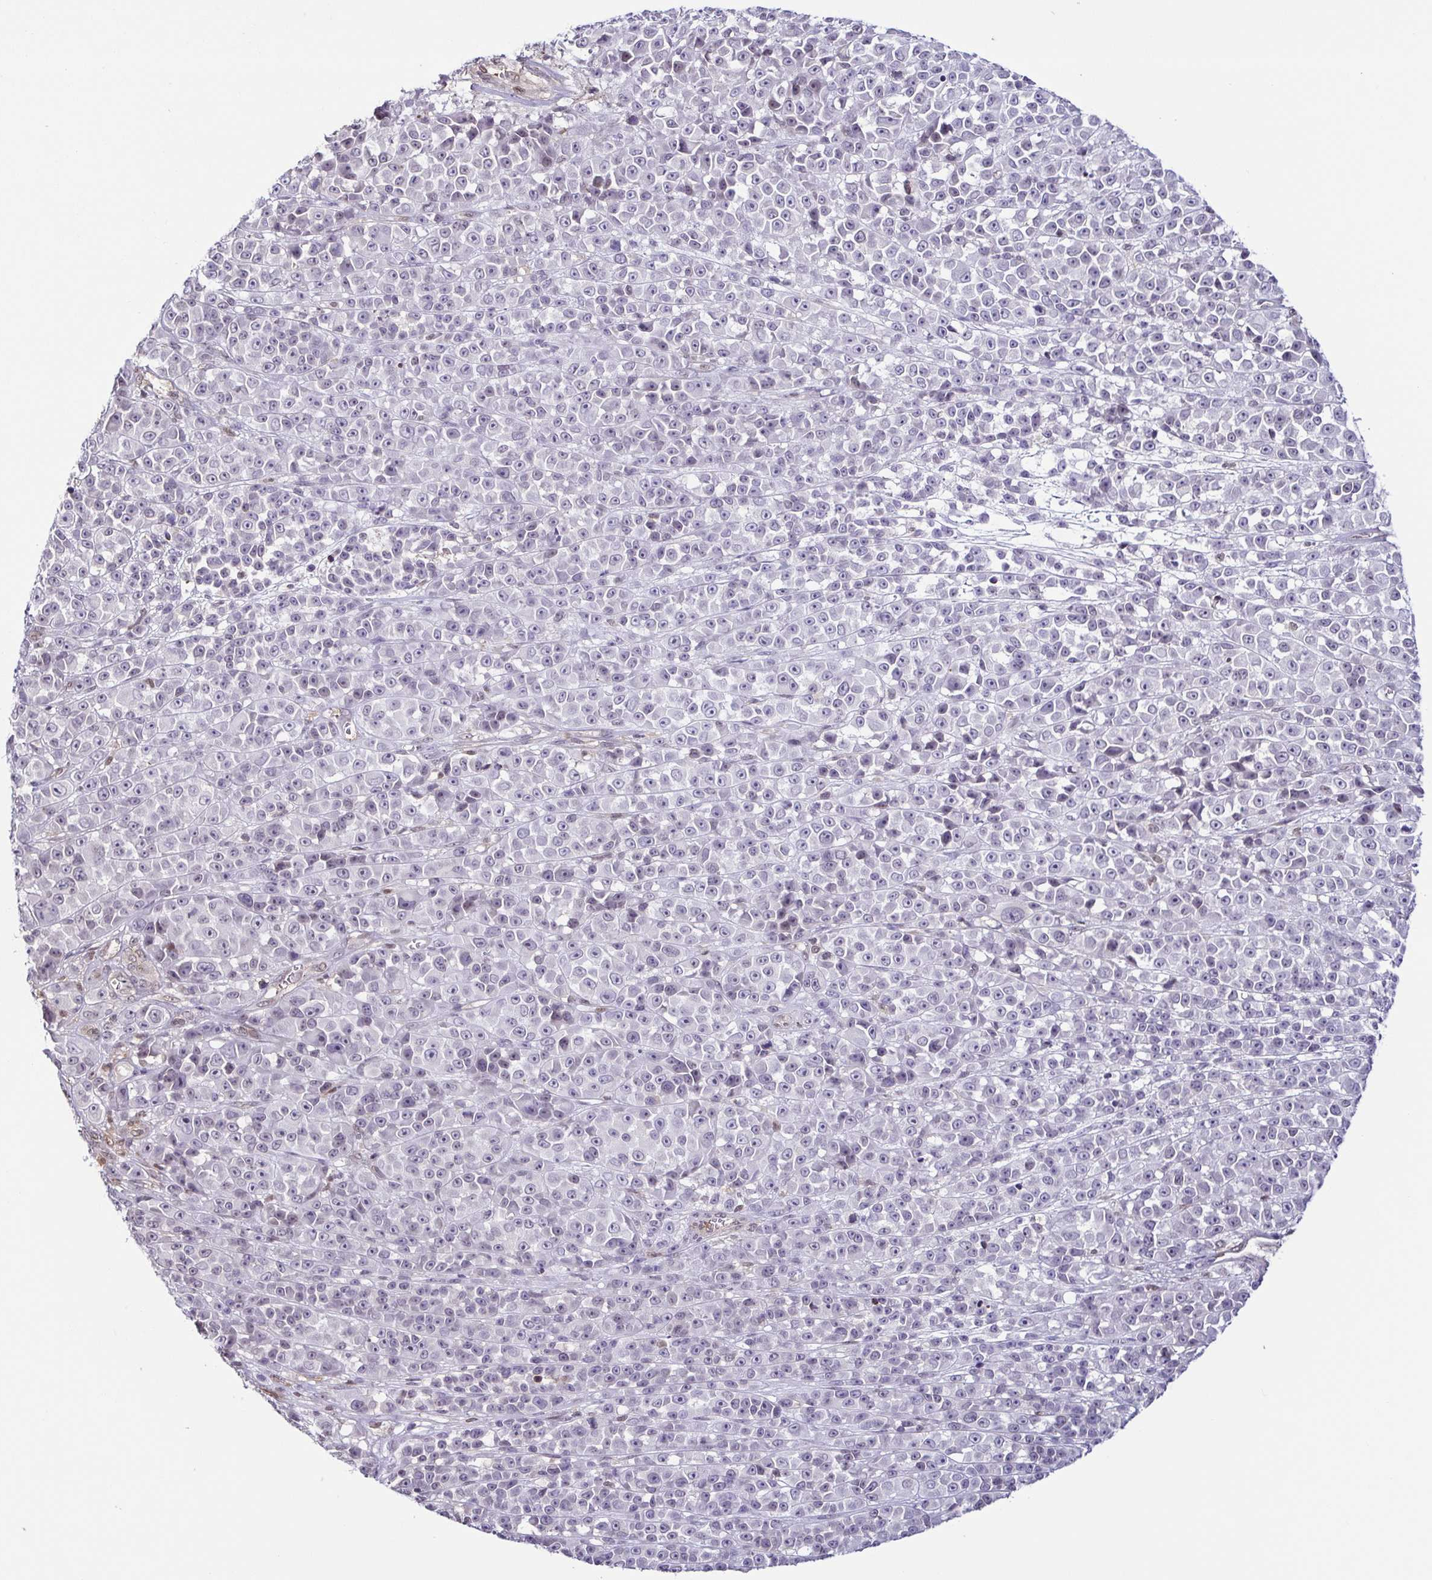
{"staining": {"intensity": "negative", "quantity": "none", "location": "none"}, "tissue": "melanoma", "cell_type": "Tumor cells", "image_type": "cancer", "snomed": [{"axis": "morphology", "description": "Malignant melanoma, NOS"}, {"axis": "topography", "description": "Skin"}, {"axis": "topography", "description": "Skin of back"}], "caption": "DAB immunohistochemical staining of human melanoma shows no significant positivity in tumor cells. (DAB immunohistochemistry (IHC), high magnification).", "gene": "PSMB9", "patient": {"sex": "male", "age": 91}}